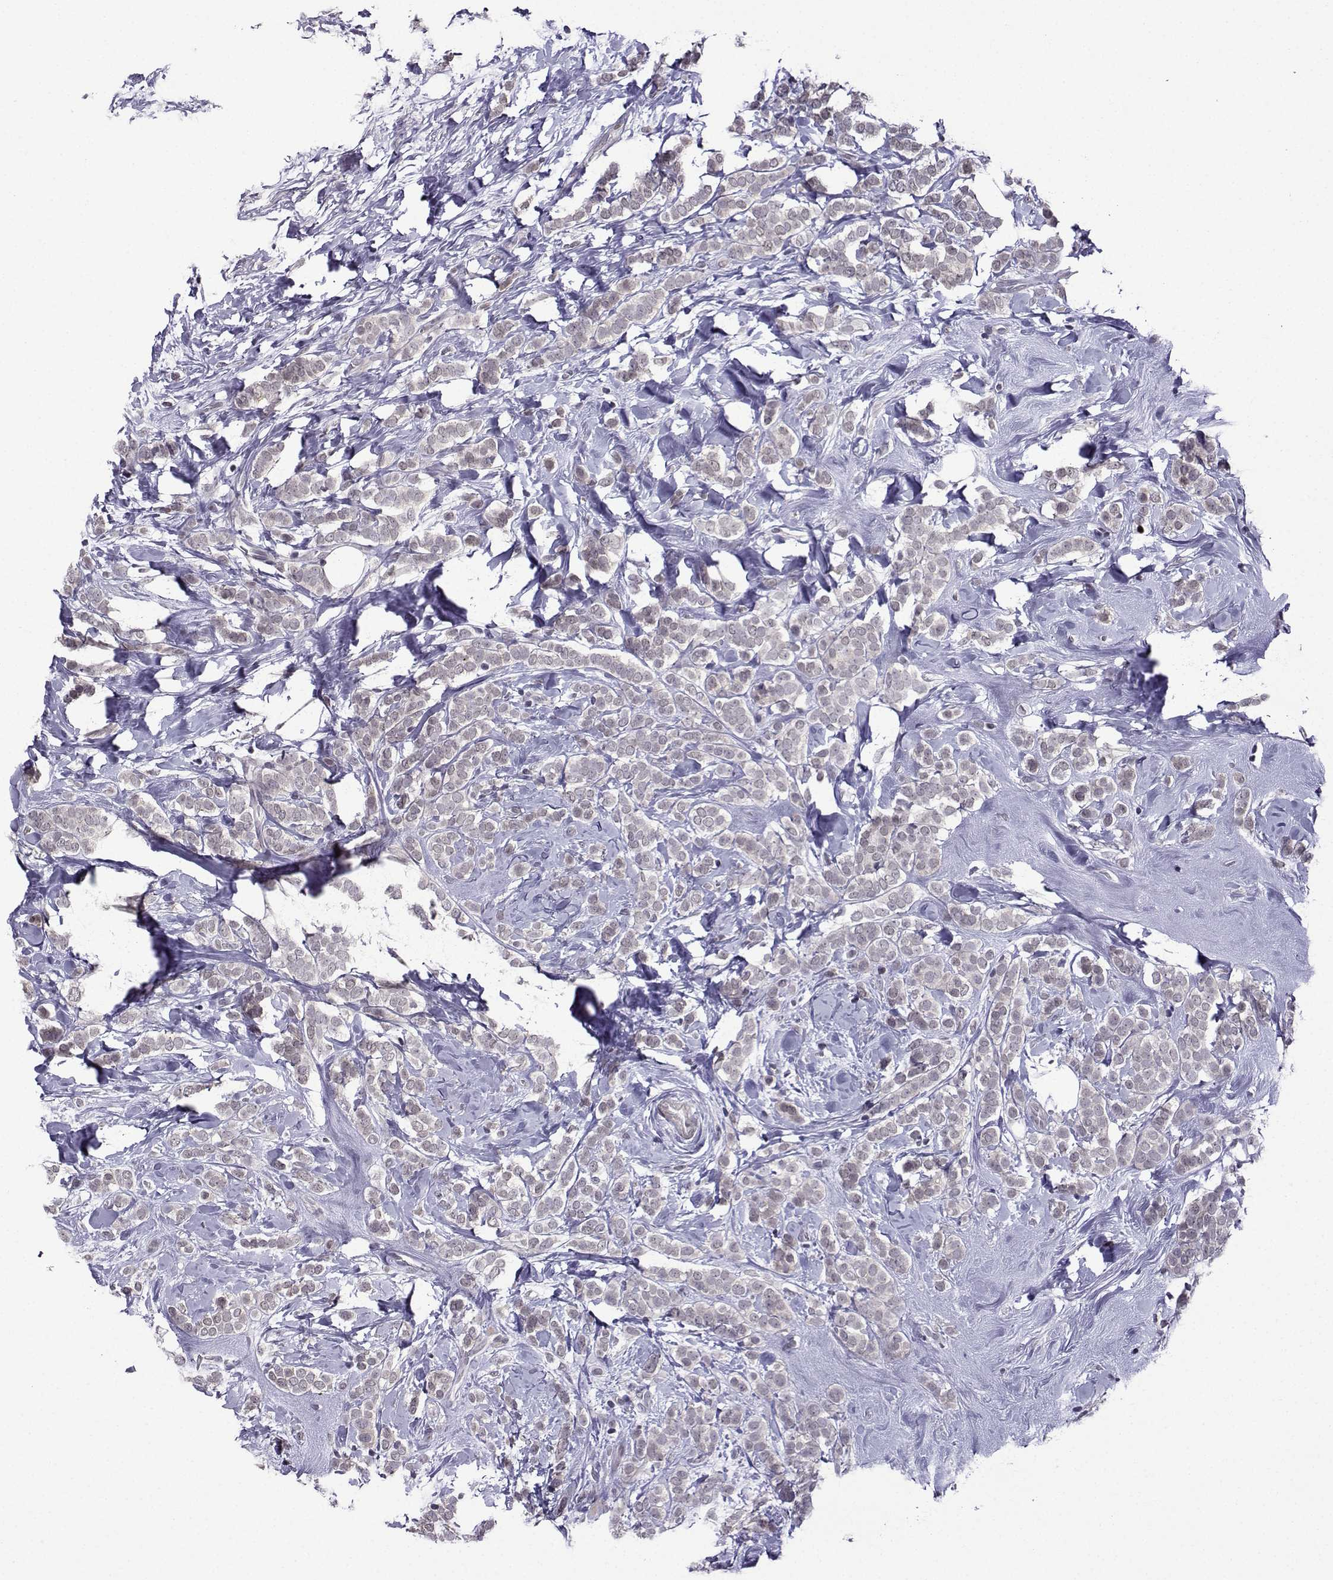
{"staining": {"intensity": "negative", "quantity": "none", "location": "none"}, "tissue": "breast cancer", "cell_type": "Tumor cells", "image_type": "cancer", "snomed": [{"axis": "morphology", "description": "Lobular carcinoma"}, {"axis": "topography", "description": "Breast"}], "caption": "IHC micrograph of neoplastic tissue: lobular carcinoma (breast) stained with DAB (3,3'-diaminobenzidine) reveals no significant protein expression in tumor cells.", "gene": "FGF3", "patient": {"sex": "female", "age": 49}}